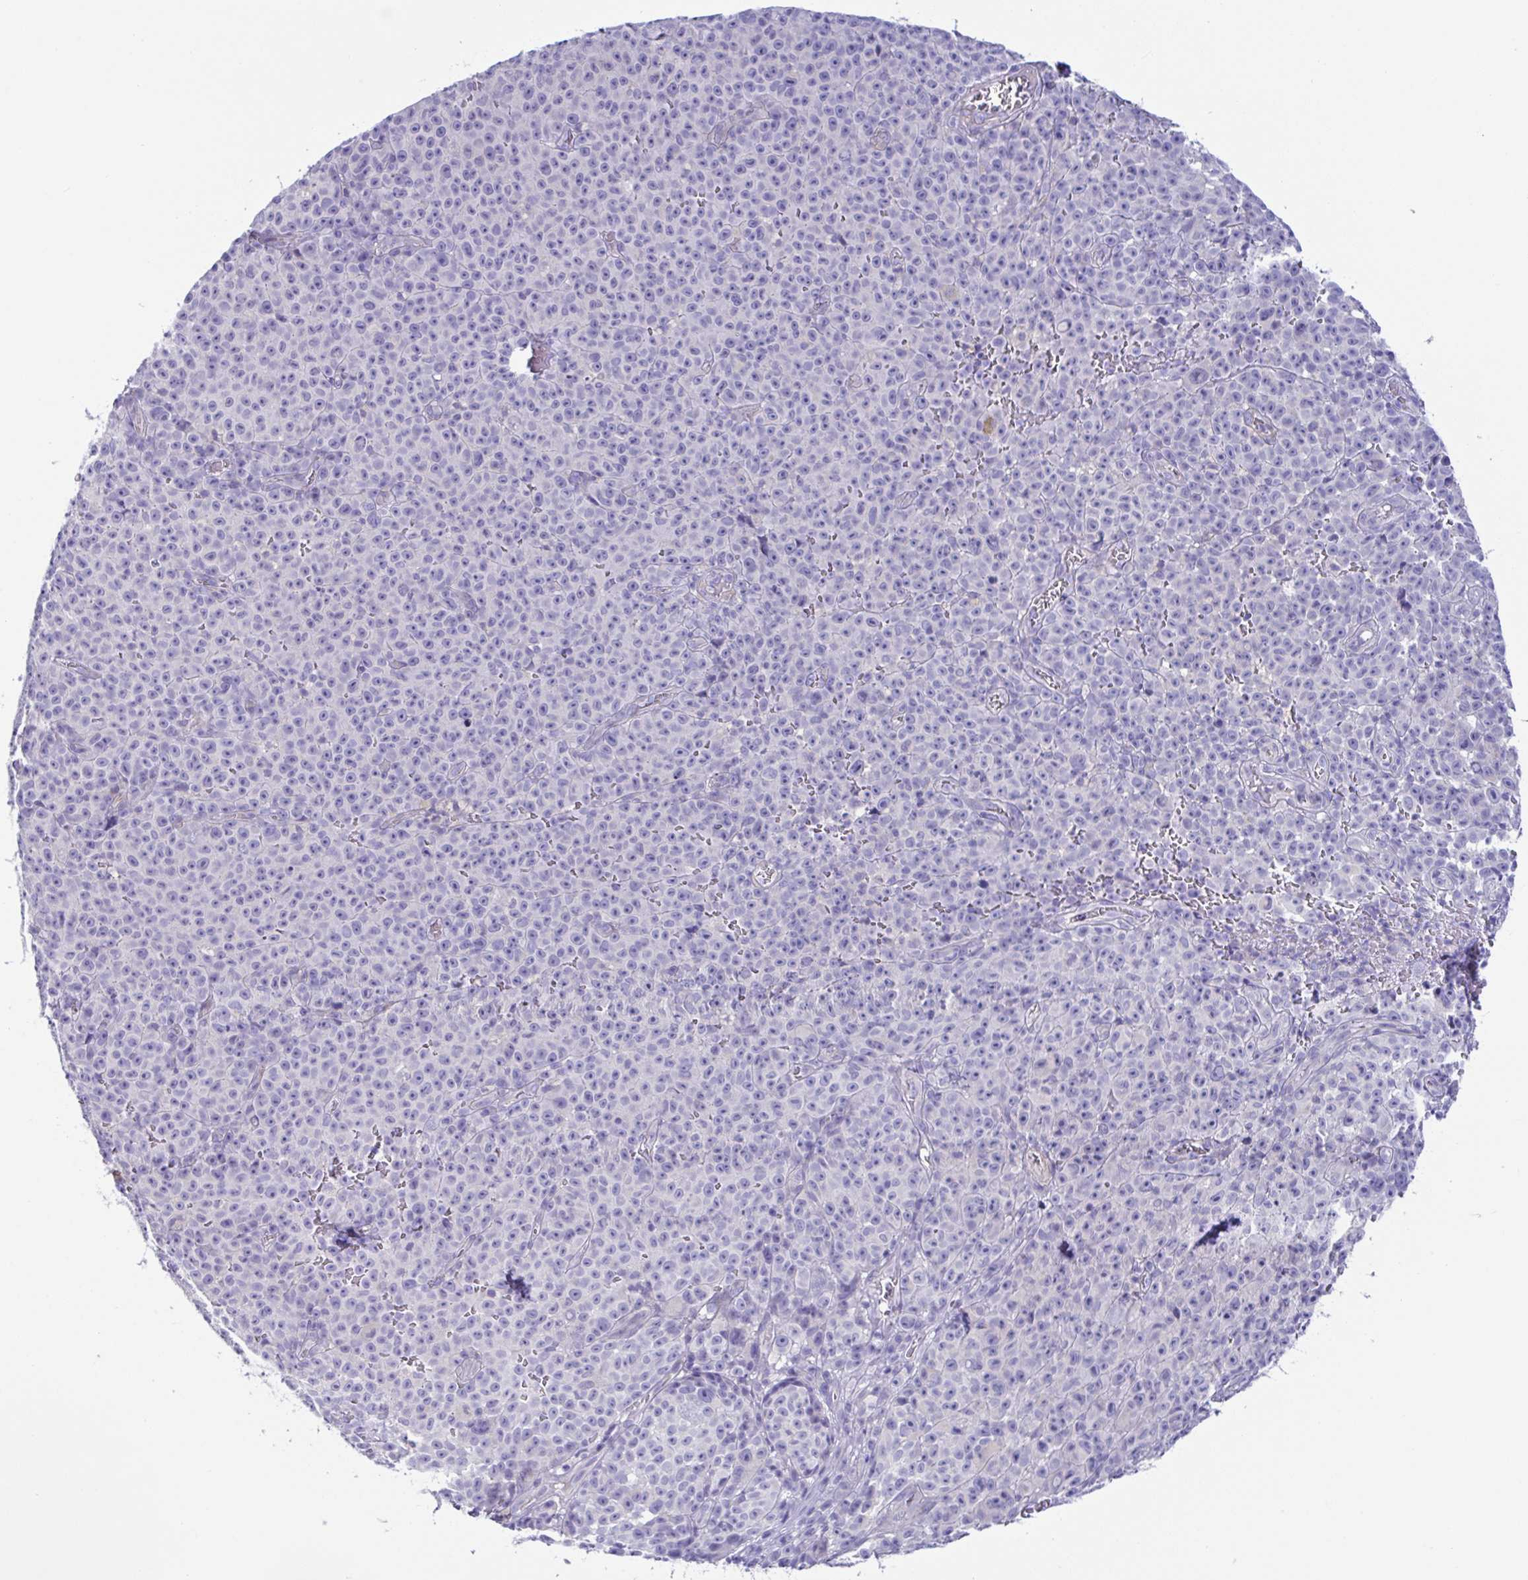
{"staining": {"intensity": "negative", "quantity": "none", "location": "none"}, "tissue": "melanoma", "cell_type": "Tumor cells", "image_type": "cancer", "snomed": [{"axis": "morphology", "description": "Malignant melanoma, NOS"}, {"axis": "topography", "description": "Skin"}], "caption": "A histopathology image of human melanoma is negative for staining in tumor cells. The staining is performed using DAB brown chromogen with nuclei counter-stained in using hematoxylin.", "gene": "MED11", "patient": {"sex": "female", "age": 82}}